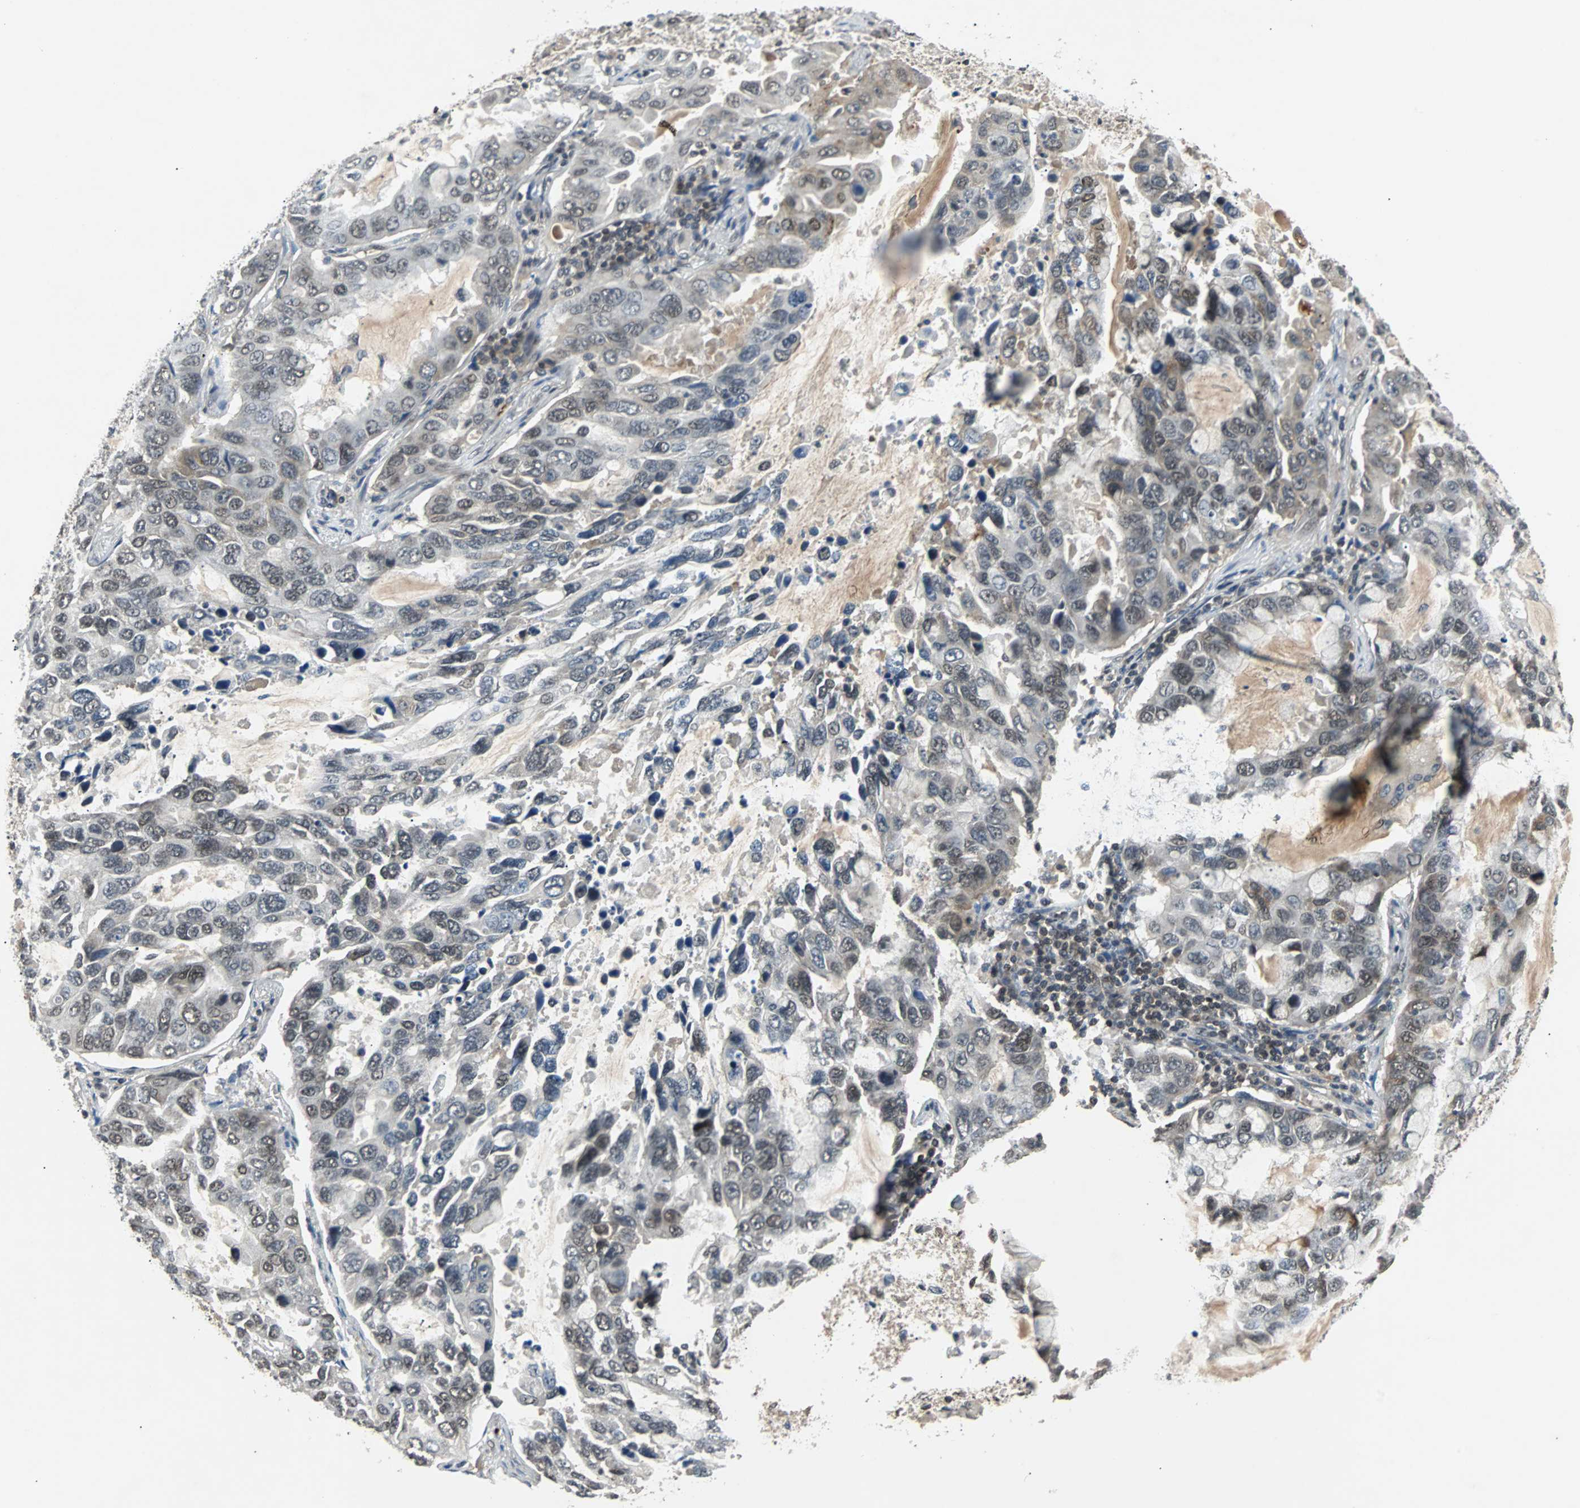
{"staining": {"intensity": "weak", "quantity": "25%-75%", "location": "cytoplasmic/membranous,nuclear"}, "tissue": "lung cancer", "cell_type": "Tumor cells", "image_type": "cancer", "snomed": [{"axis": "morphology", "description": "Adenocarcinoma, NOS"}, {"axis": "topography", "description": "Lung"}], "caption": "A brown stain shows weak cytoplasmic/membranous and nuclear positivity of a protein in lung cancer (adenocarcinoma) tumor cells.", "gene": "PHC1", "patient": {"sex": "male", "age": 64}}